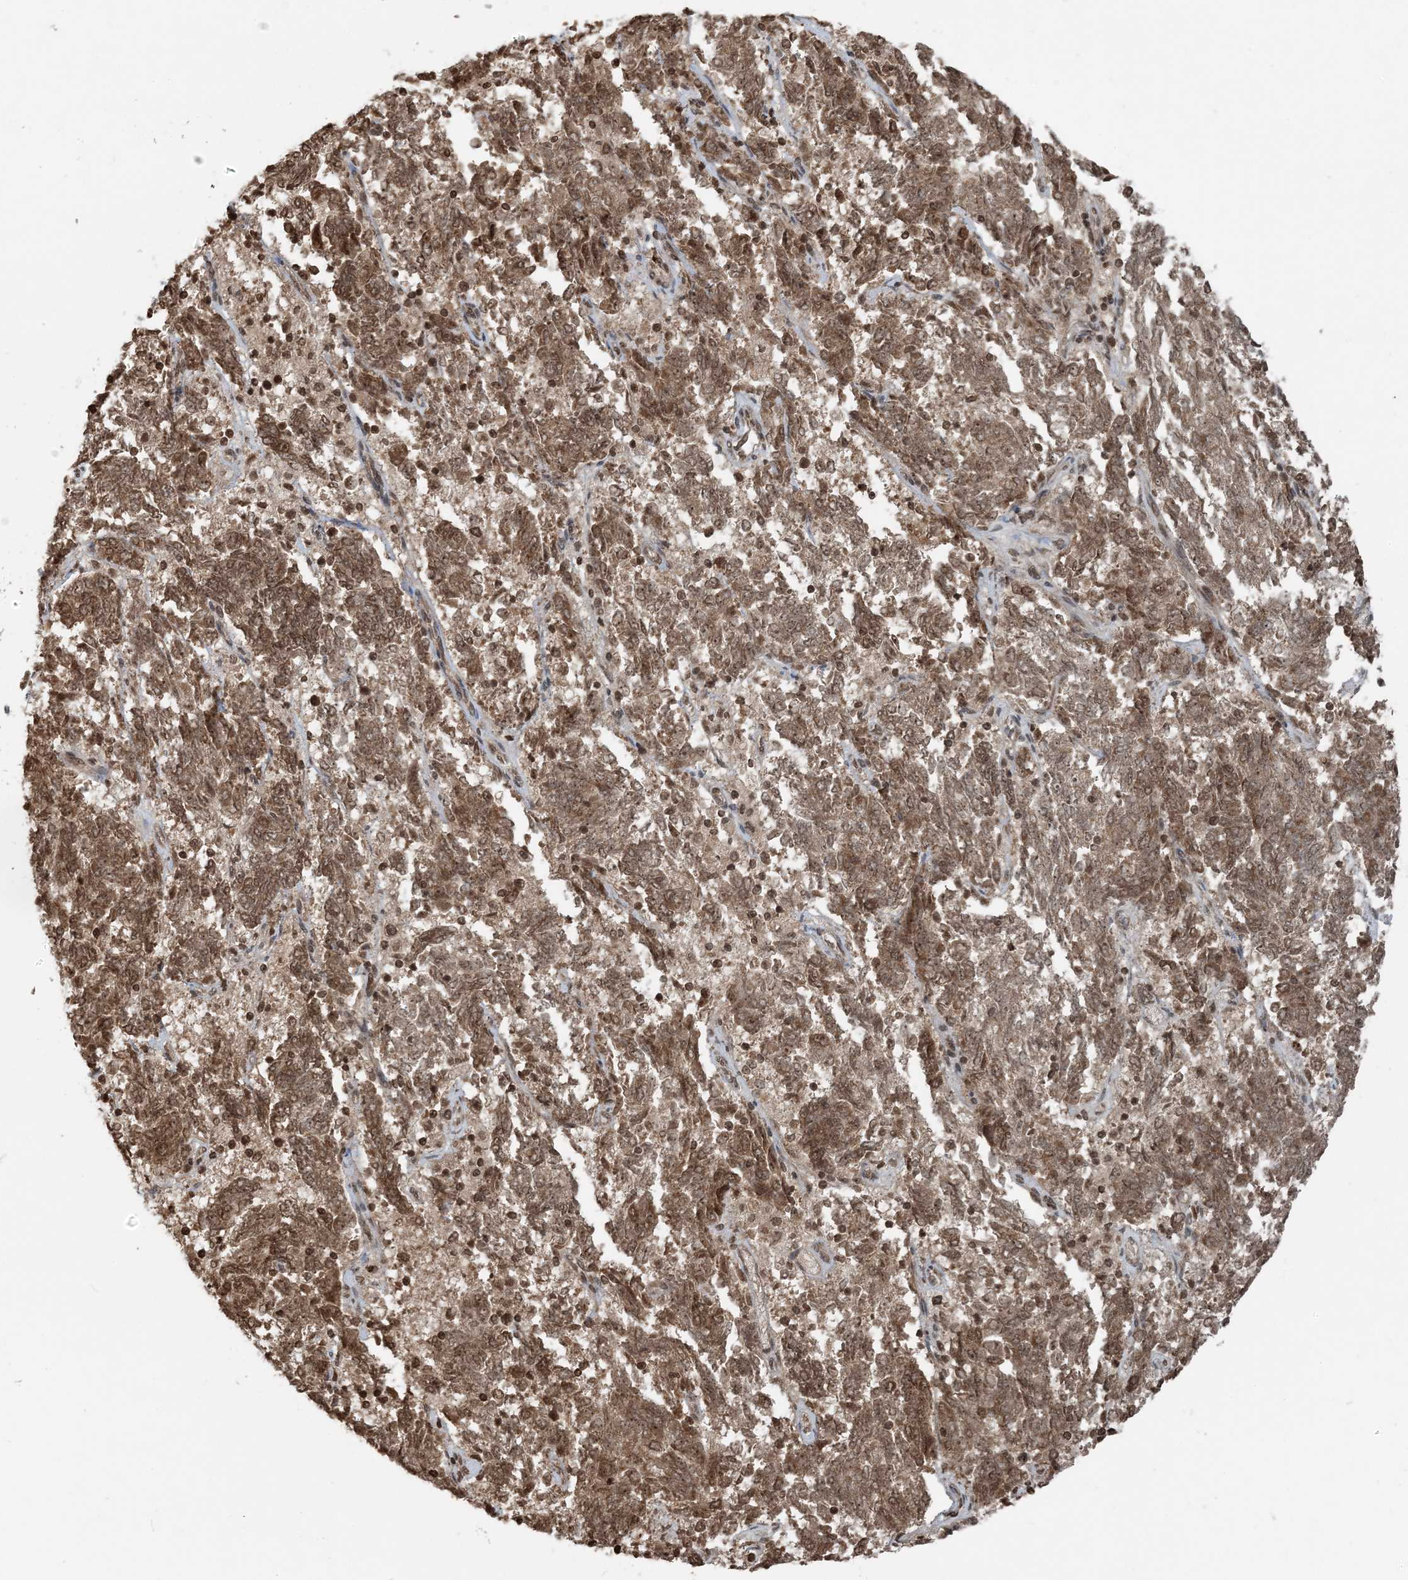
{"staining": {"intensity": "moderate", "quantity": ">75%", "location": "cytoplasmic/membranous,nuclear"}, "tissue": "endometrial cancer", "cell_type": "Tumor cells", "image_type": "cancer", "snomed": [{"axis": "morphology", "description": "Adenocarcinoma, NOS"}, {"axis": "topography", "description": "Endometrium"}], "caption": "There is medium levels of moderate cytoplasmic/membranous and nuclear staining in tumor cells of endometrial cancer, as demonstrated by immunohistochemical staining (brown color).", "gene": "ZFAND2B", "patient": {"sex": "female", "age": 80}}